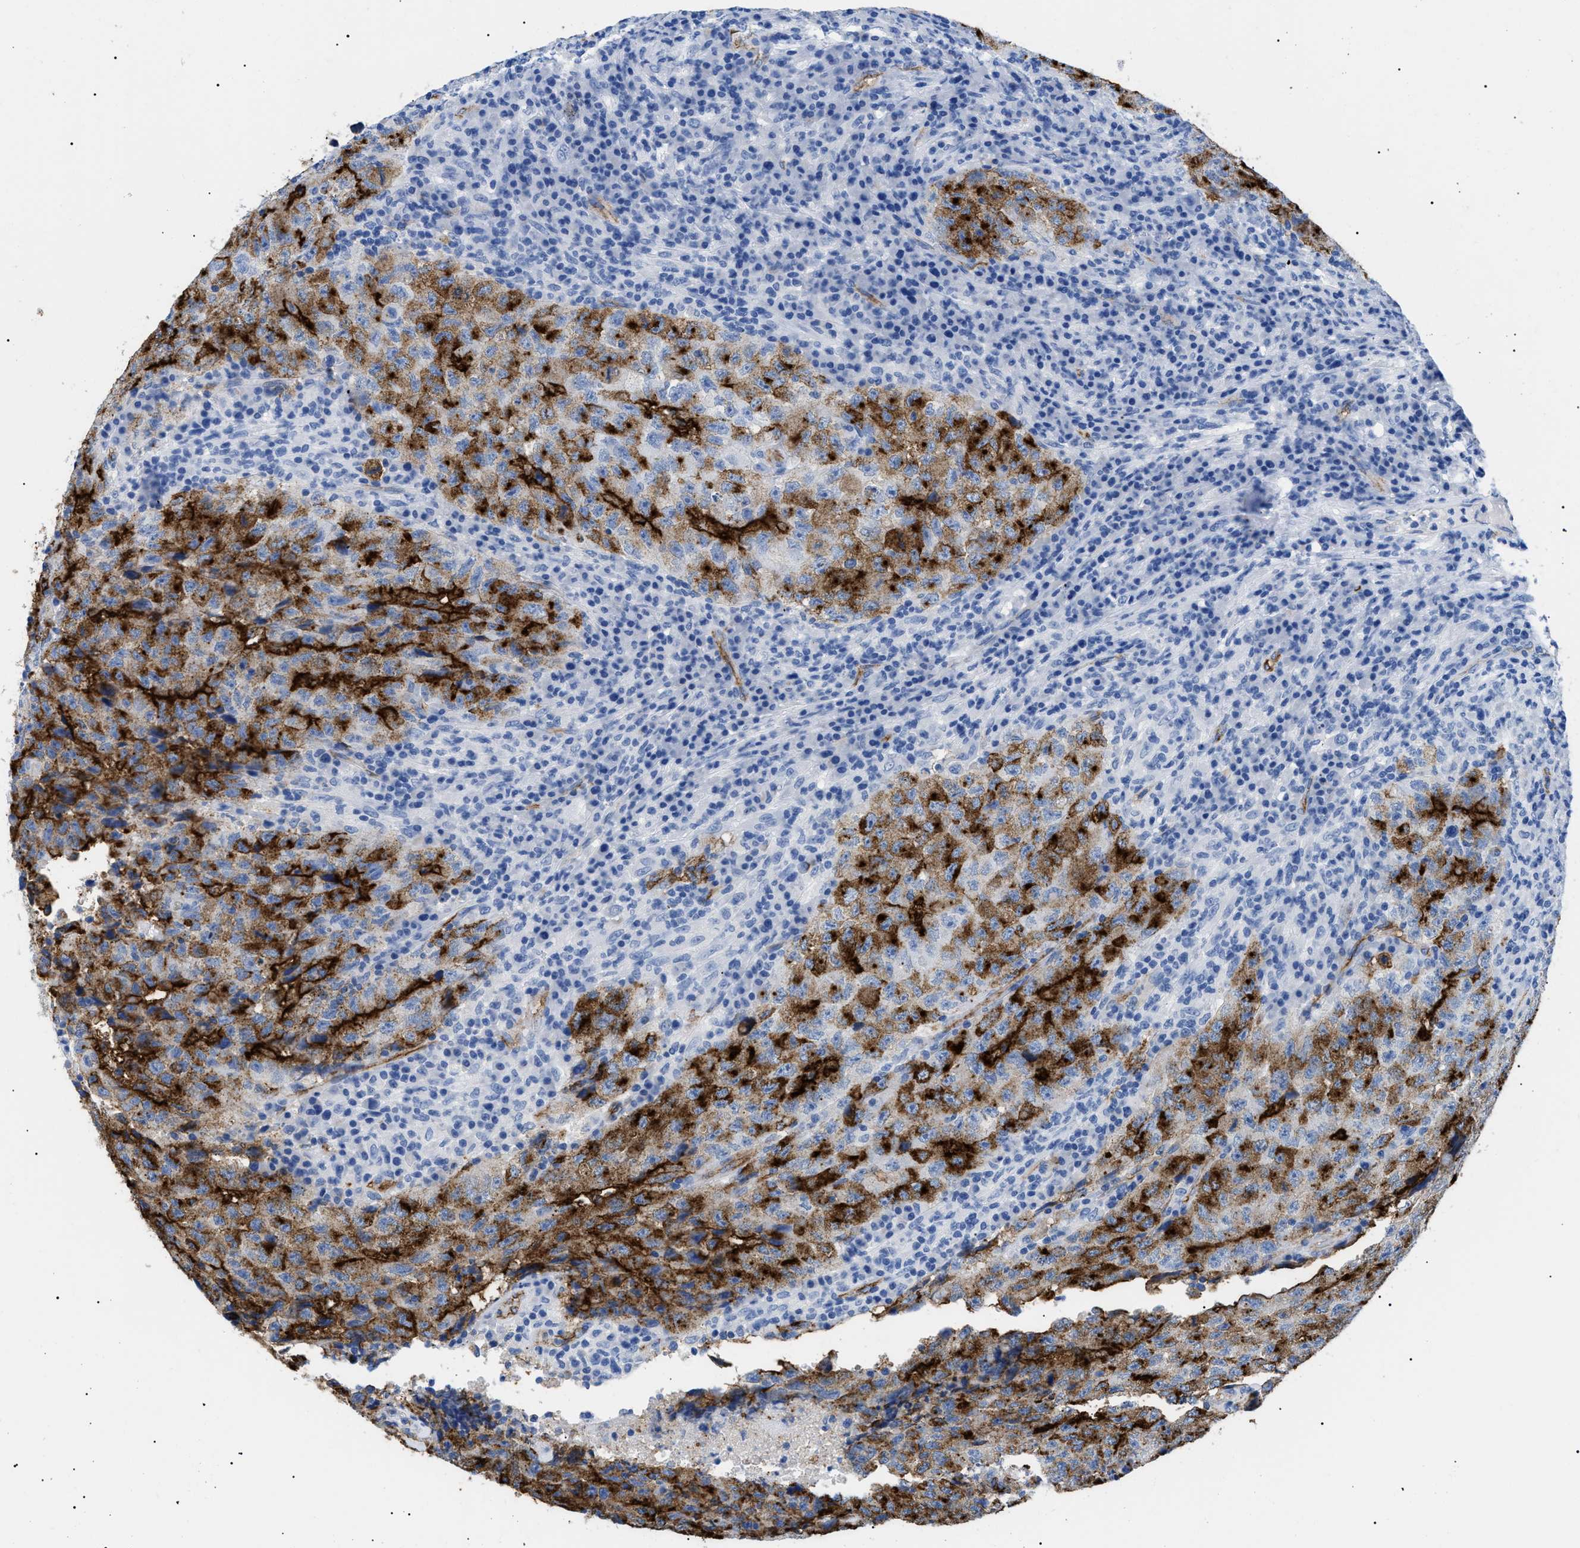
{"staining": {"intensity": "strong", "quantity": ">75%", "location": "cytoplasmic/membranous"}, "tissue": "testis cancer", "cell_type": "Tumor cells", "image_type": "cancer", "snomed": [{"axis": "morphology", "description": "Necrosis, NOS"}, {"axis": "morphology", "description": "Carcinoma, Embryonal, NOS"}, {"axis": "topography", "description": "Testis"}], "caption": "High-magnification brightfield microscopy of testis embryonal carcinoma stained with DAB (brown) and counterstained with hematoxylin (blue). tumor cells exhibit strong cytoplasmic/membranous staining is present in approximately>75% of cells.", "gene": "PODXL", "patient": {"sex": "male", "age": 19}}